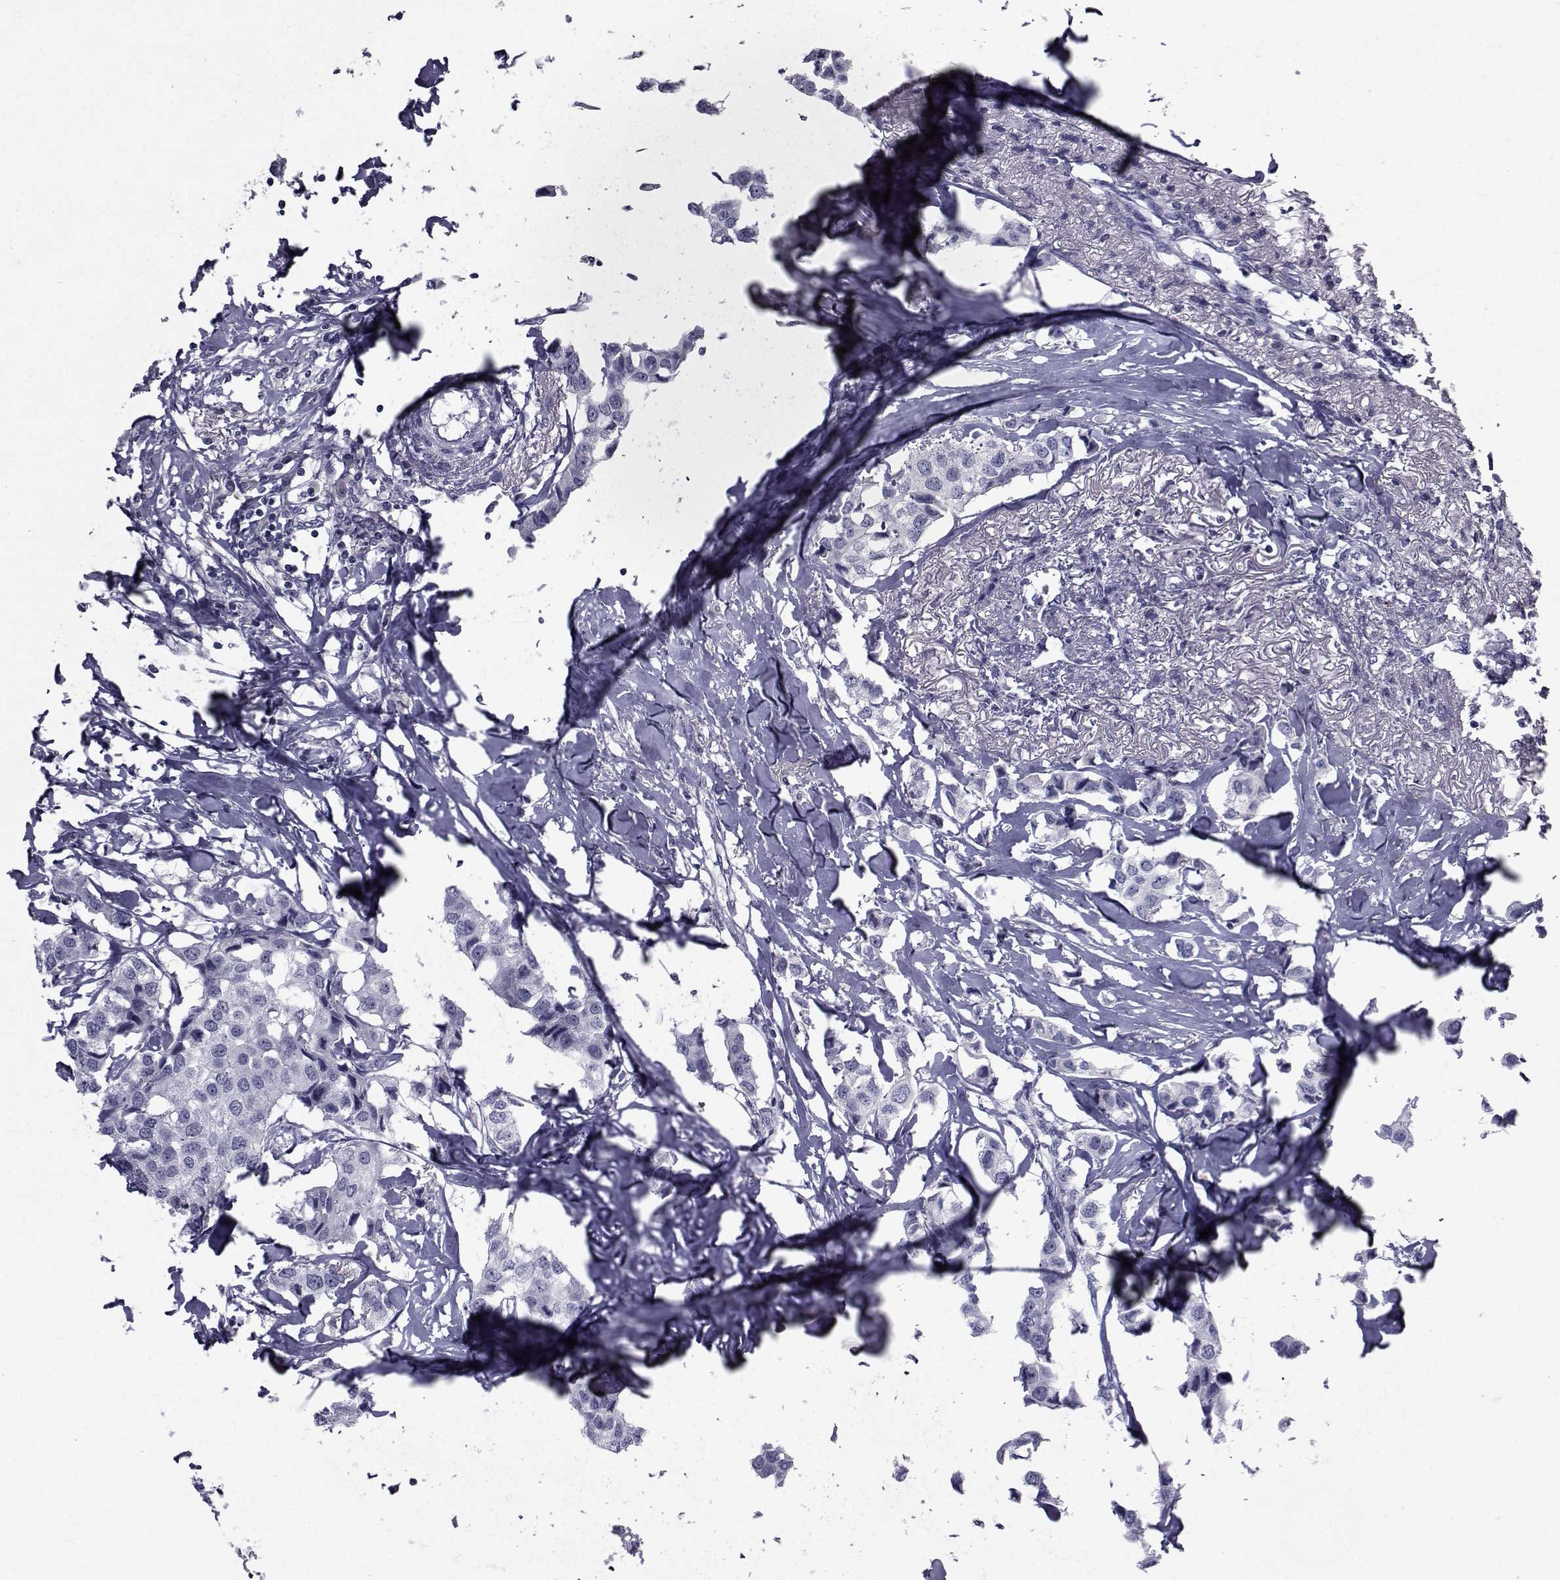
{"staining": {"intensity": "negative", "quantity": "none", "location": "none"}, "tissue": "breast cancer", "cell_type": "Tumor cells", "image_type": "cancer", "snomed": [{"axis": "morphology", "description": "Duct carcinoma"}, {"axis": "topography", "description": "Breast"}], "caption": "Immunohistochemistry of human breast cancer (infiltrating ductal carcinoma) reveals no expression in tumor cells.", "gene": "PAX2", "patient": {"sex": "female", "age": 80}}